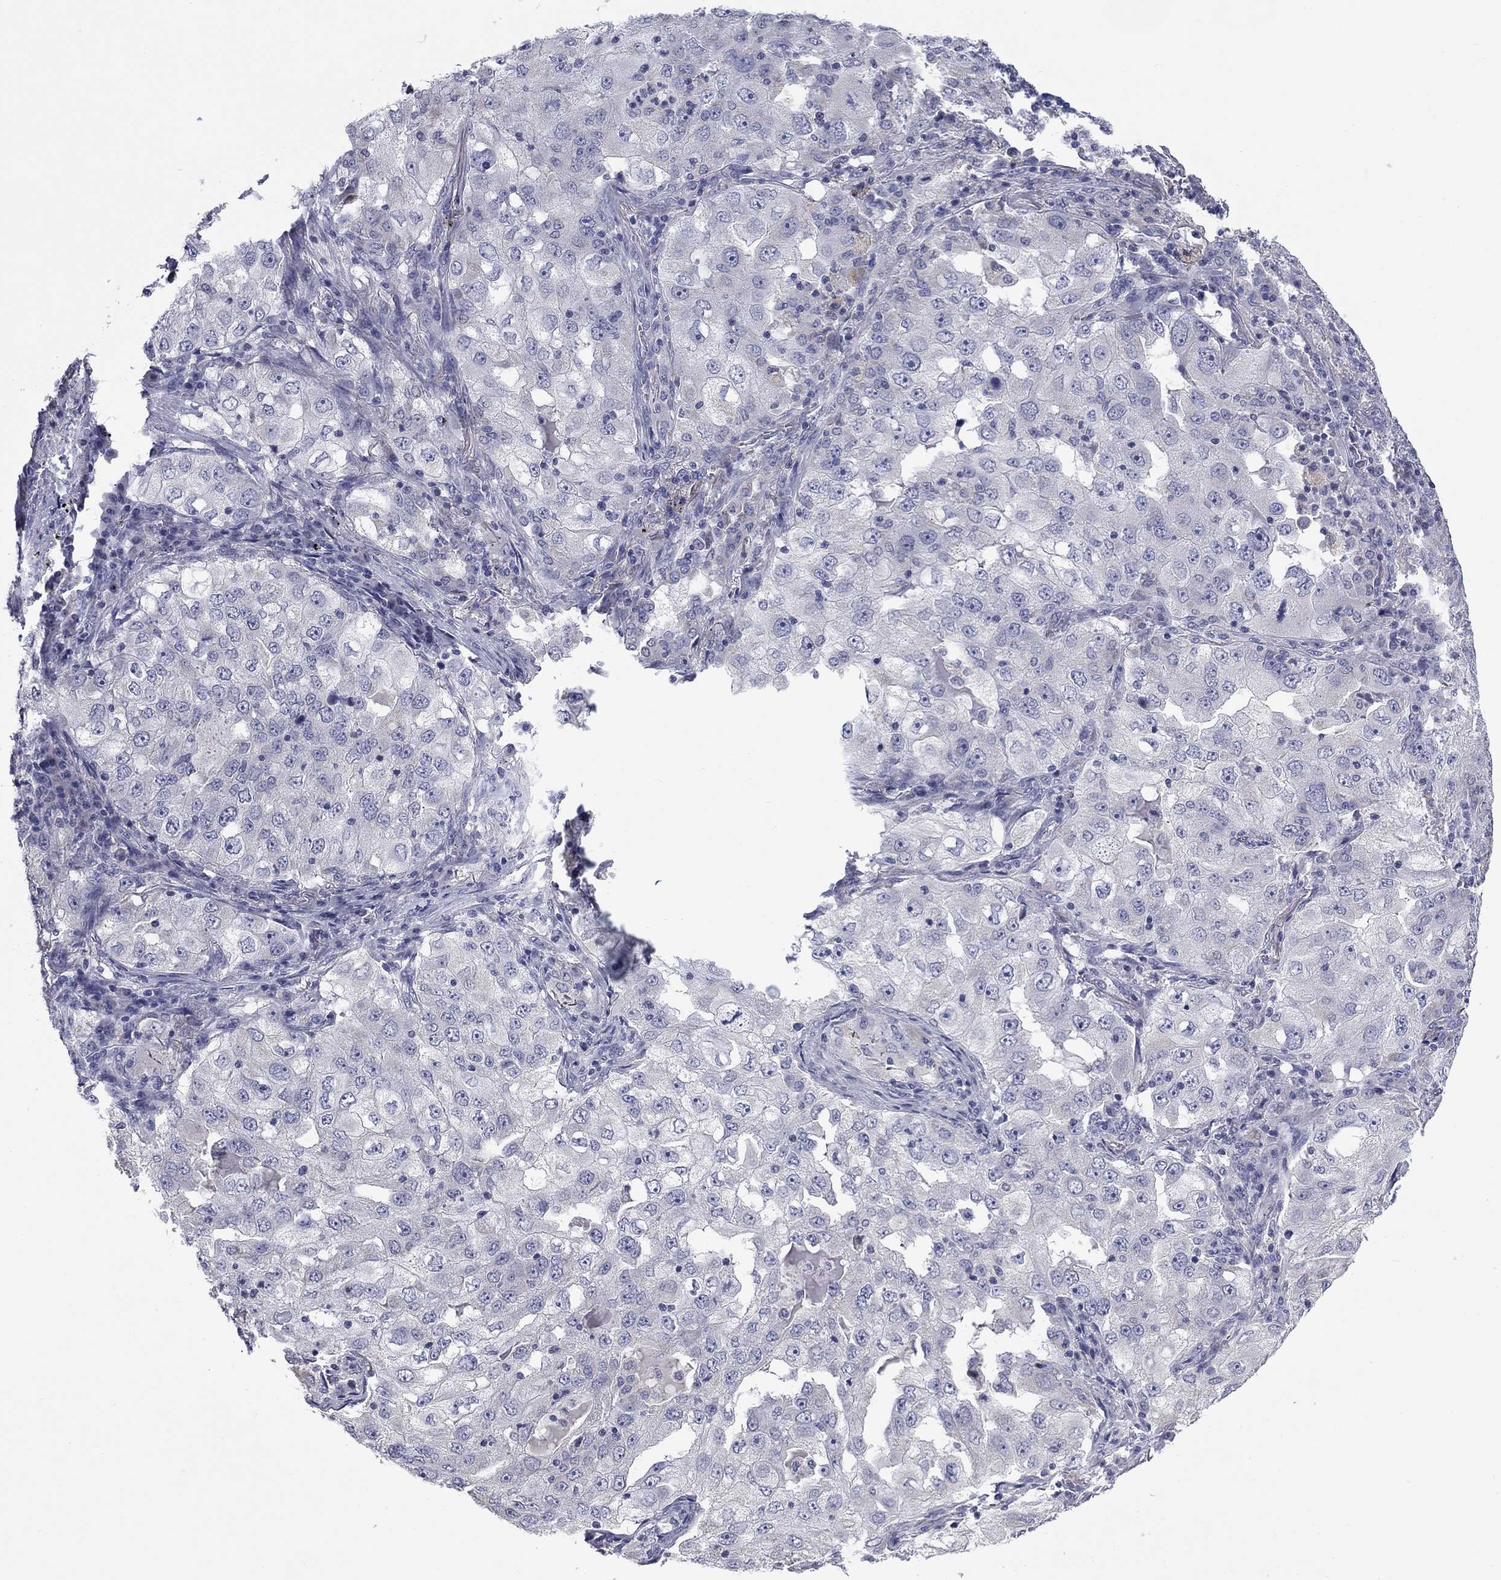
{"staining": {"intensity": "negative", "quantity": "none", "location": "none"}, "tissue": "lung cancer", "cell_type": "Tumor cells", "image_type": "cancer", "snomed": [{"axis": "morphology", "description": "Adenocarcinoma, NOS"}, {"axis": "topography", "description": "Lung"}], "caption": "Tumor cells show no significant staining in lung cancer (adenocarcinoma).", "gene": "FRK", "patient": {"sex": "female", "age": 61}}